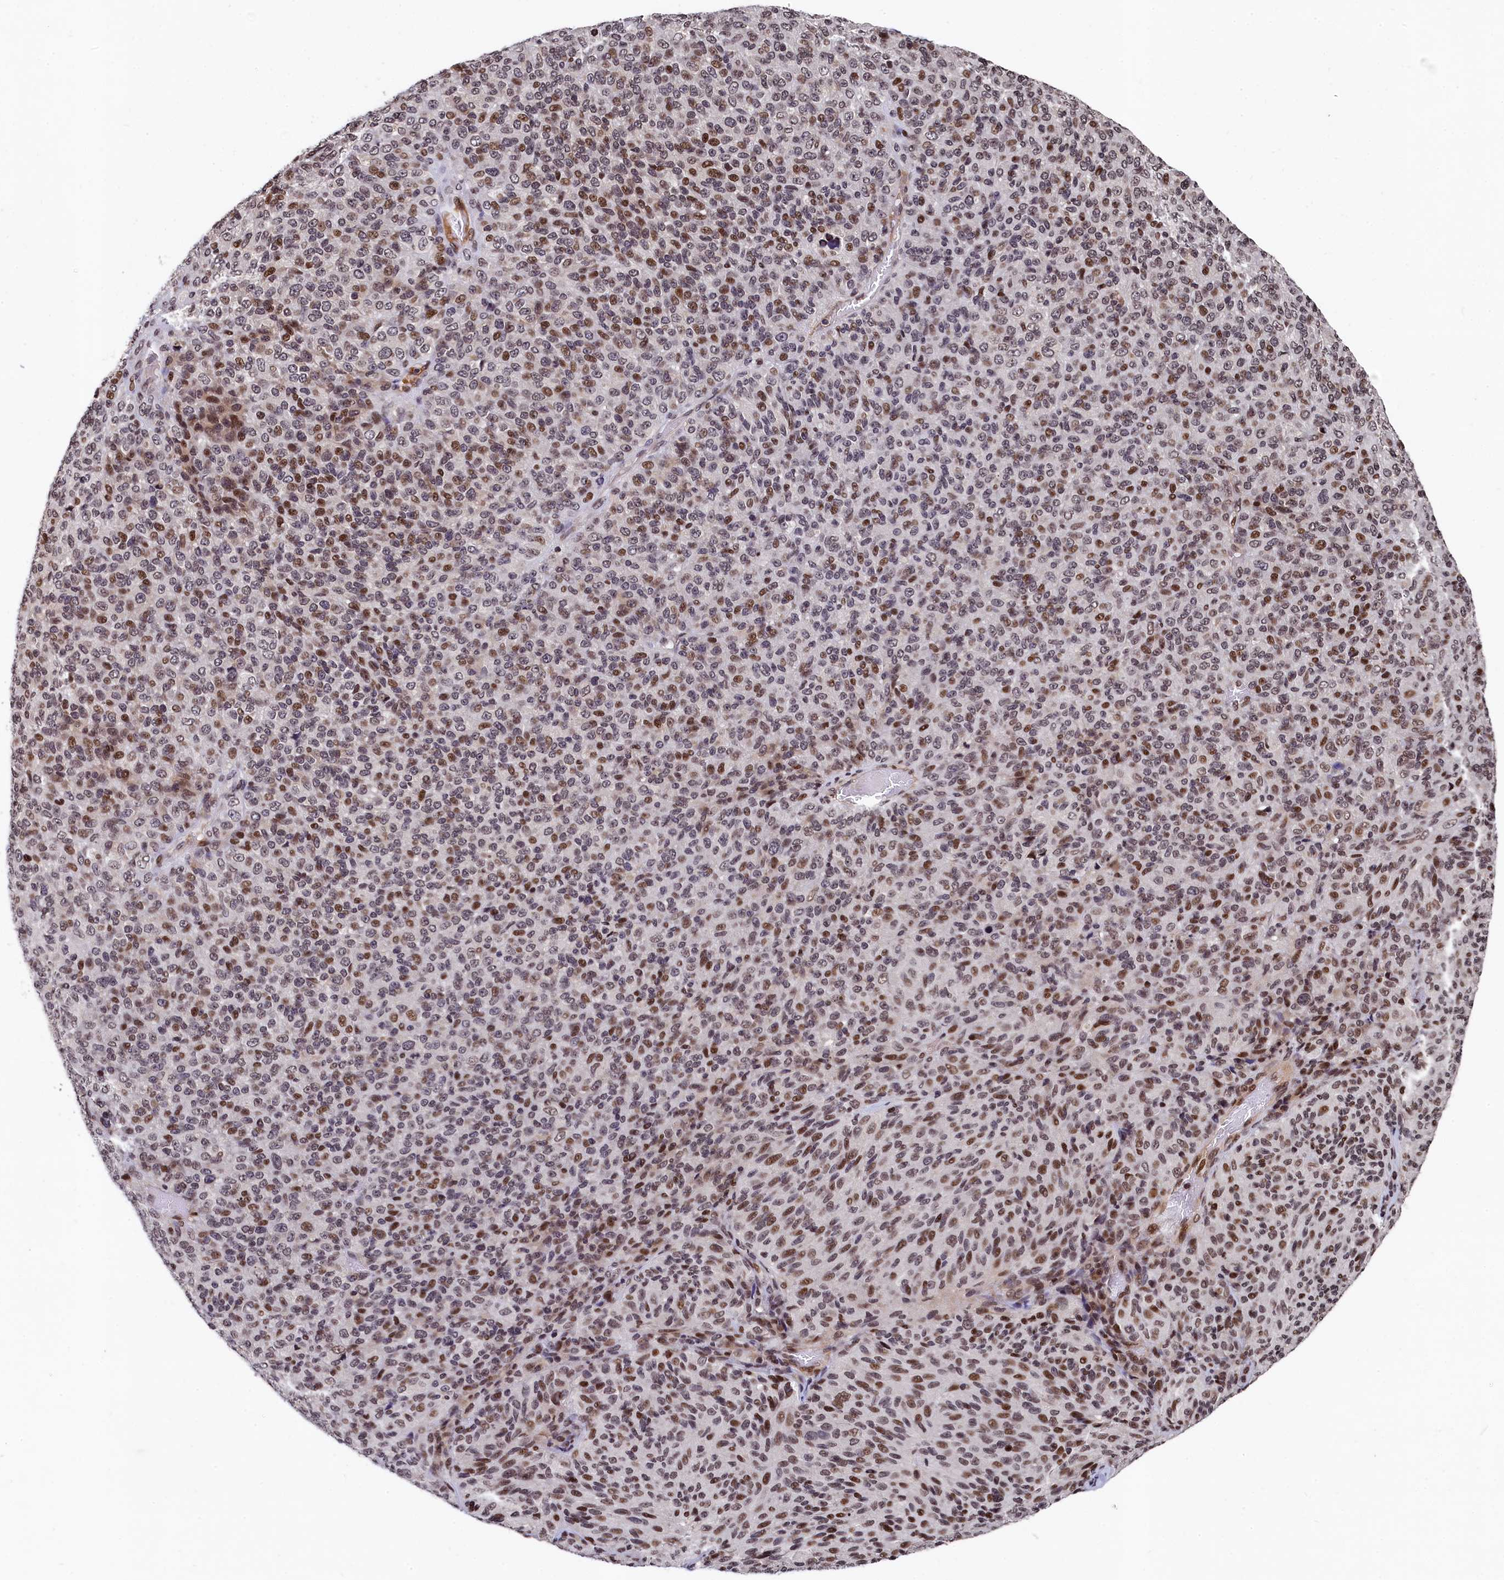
{"staining": {"intensity": "moderate", "quantity": "25%-75%", "location": "nuclear"}, "tissue": "melanoma", "cell_type": "Tumor cells", "image_type": "cancer", "snomed": [{"axis": "morphology", "description": "Malignant melanoma, Metastatic site"}, {"axis": "topography", "description": "Brain"}], "caption": "Malignant melanoma (metastatic site) stained with immunohistochemistry demonstrates moderate nuclear positivity in about 25%-75% of tumor cells.", "gene": "FAM217B", "patient": {"sex": "female", "age": 56}}